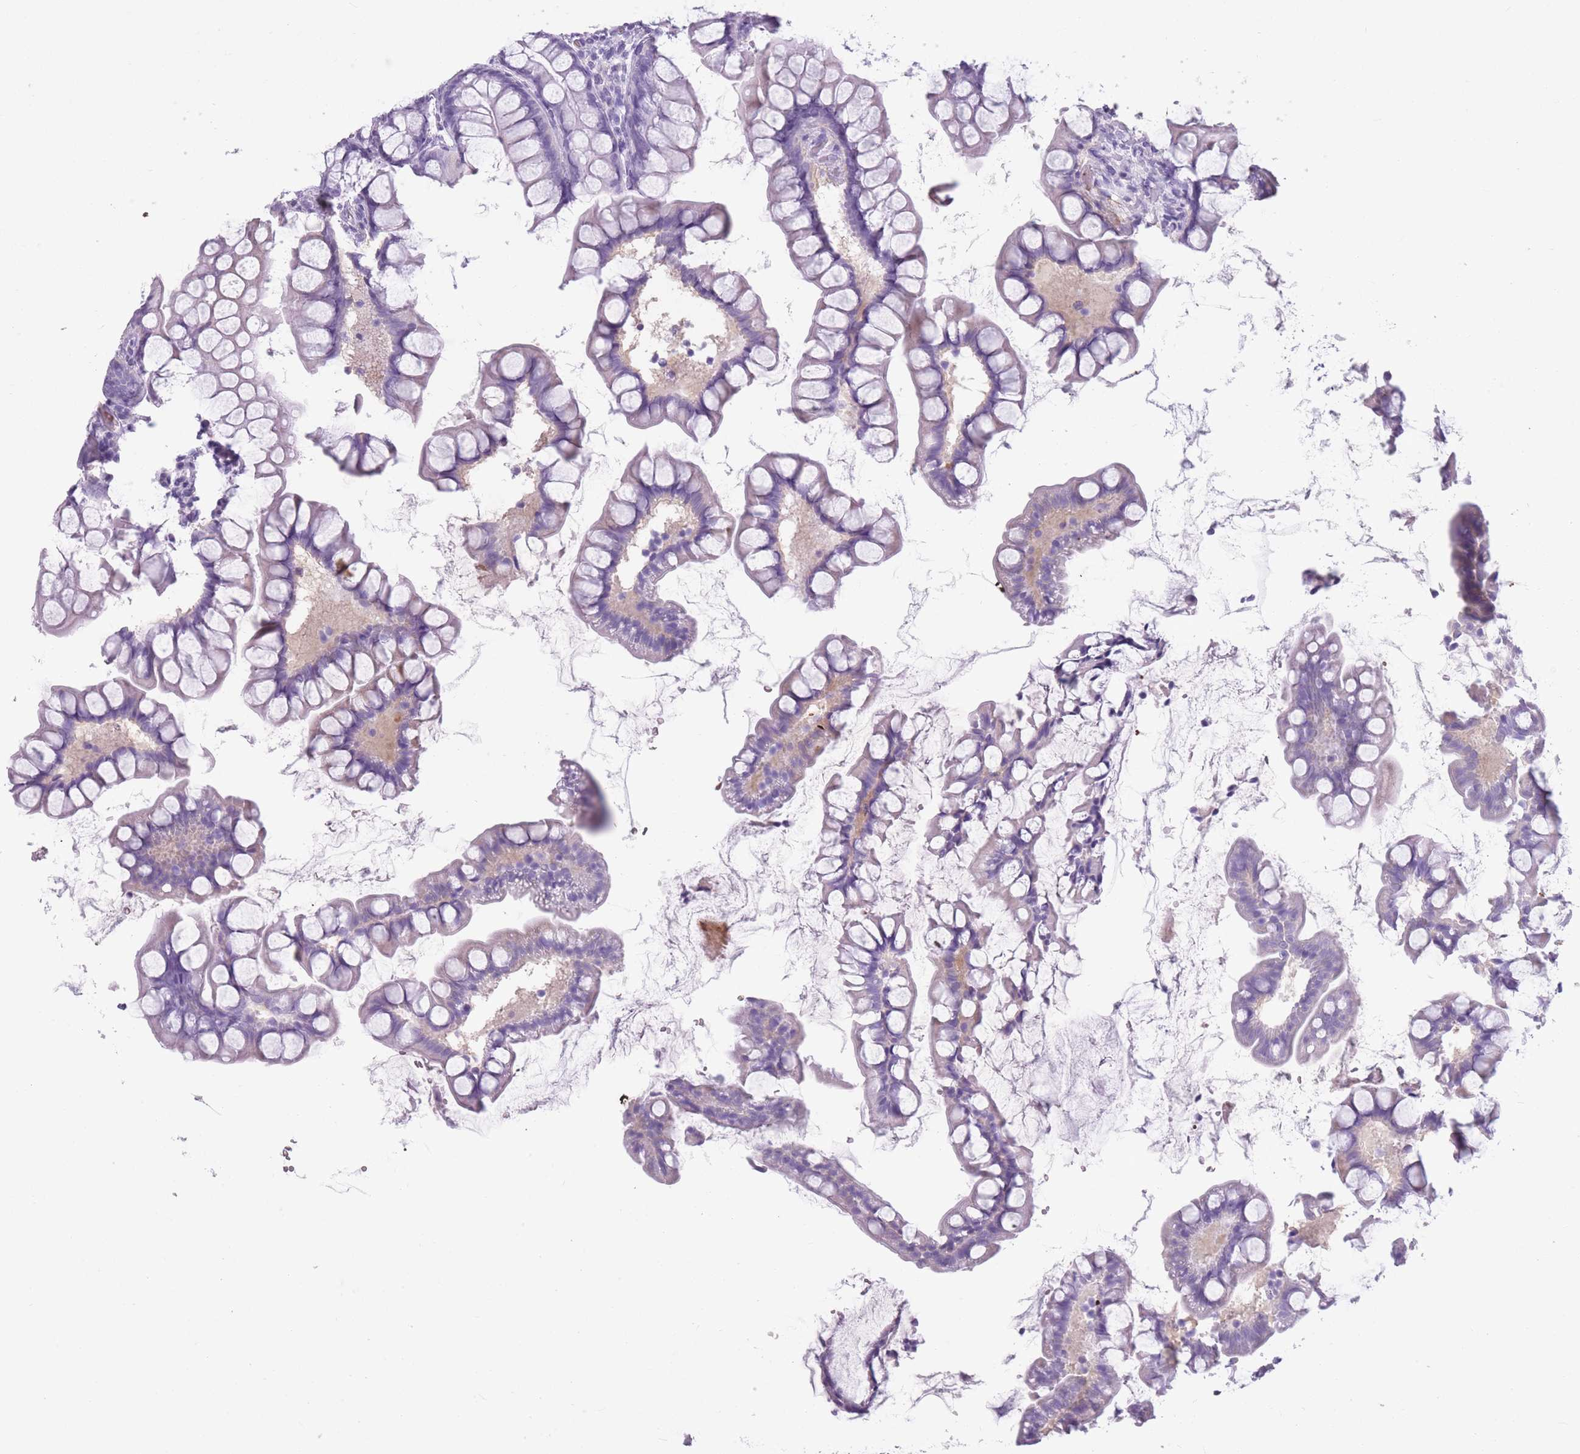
{"staining": {"intensity": "negative", "quantity": "none", "location": "none"}, "tissue": "small intestine", "cell_type": "Glandular cells", "image_type": "normal", "snomed": [{"axis": "morphology", "description": "Normal tissue, NOS"}, {"axis": "topography", "description": "Small intestine"}], "caption": "Image shows no significant protein positivity in glandular cells of normal small intestine. (DAB immunohistochemistry (IHC) visualized using brightfield microscopy, high magnification).", "gene": "OR7C1", "patient": {"sex": "male", "age": 70}}